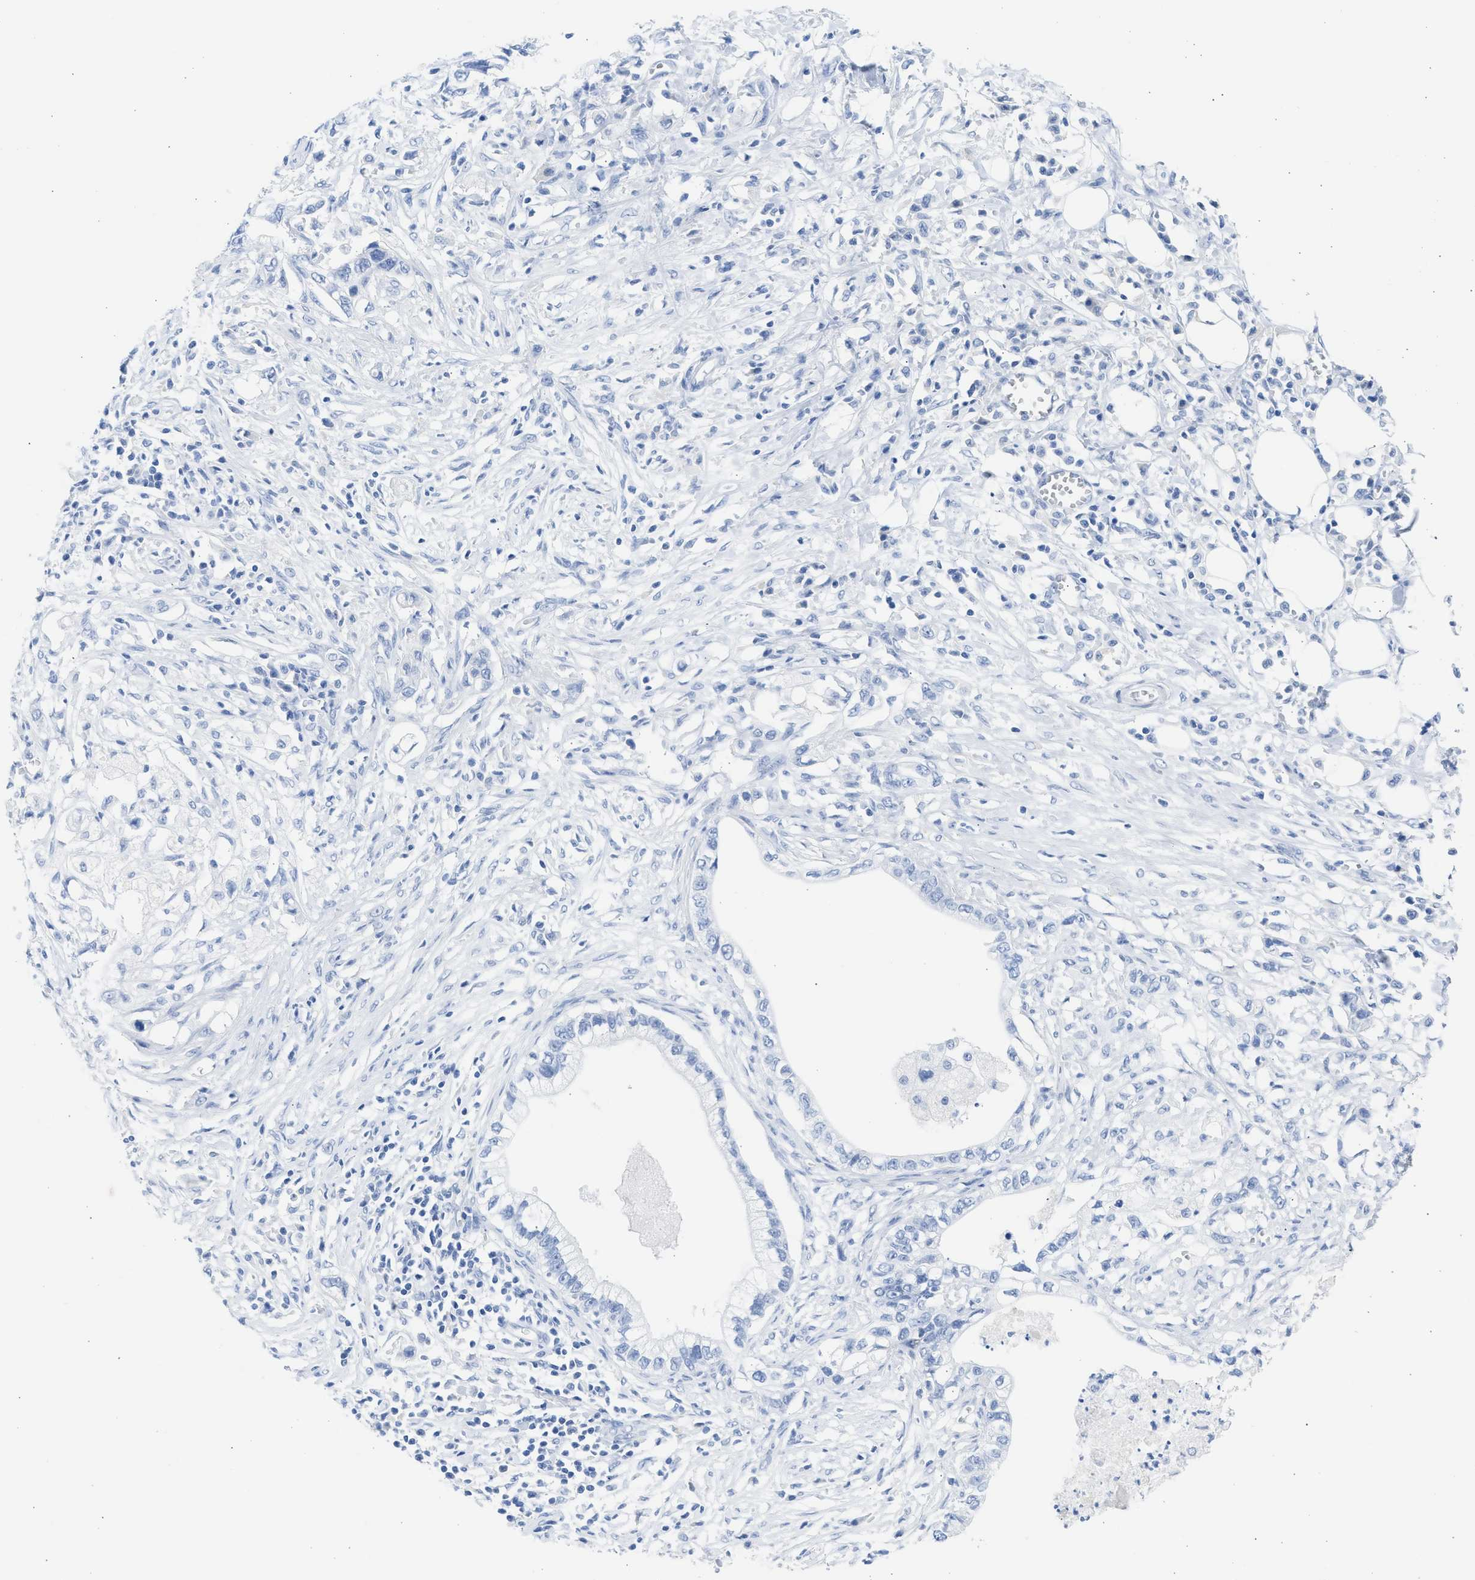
{"staining": {"intensity": "negative", "quantity": "none", "location": "none"}, "tissue": "pancreatic cancer", "cell_type": "Tumor cells", "image_type": "cancer", "snomed": [{"axis": "morphology", "description": "Adenocarcinoma, NOS"}, {"axis": "topography", "description": "Pancreas"}], "caption": "A high-resolution micrograph shows immunohistochemistry staining of pancreatic cancer, which displays no significant positivity in tumor cells.", "gene": "SPATA3", "patient": {"sex": "male", "age": 56}}